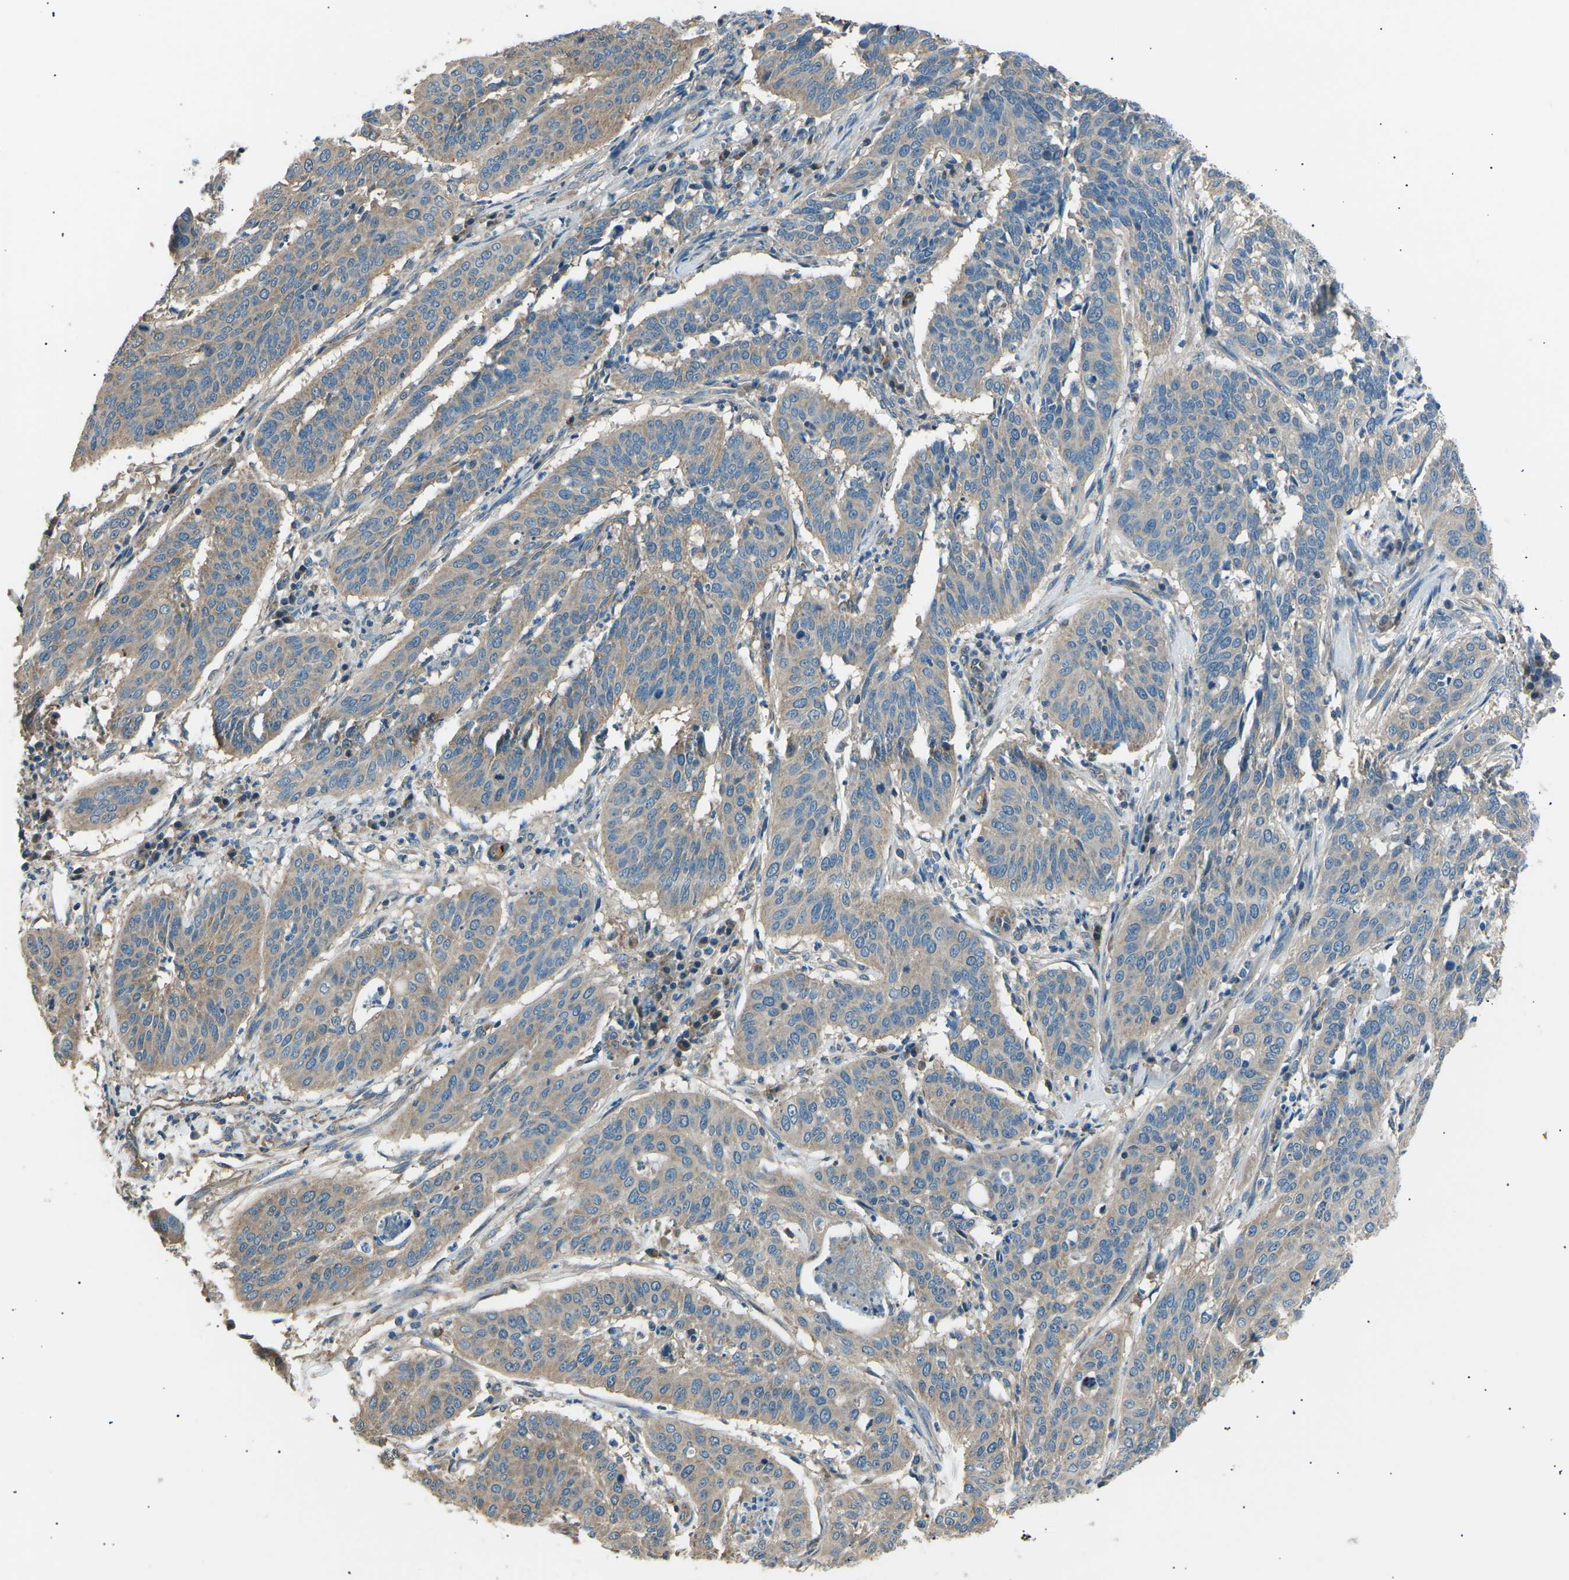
{"staining": {"intensity": "weak", "quantity": ">75%", "location": "cytoplasmic/membranous"}, "tissue": "cervical cancer", "cell_type": "Tumor cells", "image_type": "cancer", "snomed": [{"axis": "morphology", "description": "Normal tissue, NOS"}, {"axis": "morphology", "description": "Squamous cell carcinoma, NOS"}, {"axis": "topography", "description": "Cervix"}], "caption": "IHC micrograph of squamous cell carcinoma (cervical) stained for a protein (brown), which reveals low levels of weak cytoplasmic/membranous staining in approximately >75% of tumor cells.", "gene": "SLK", "patient": {"sex": "female", "age": 39}}